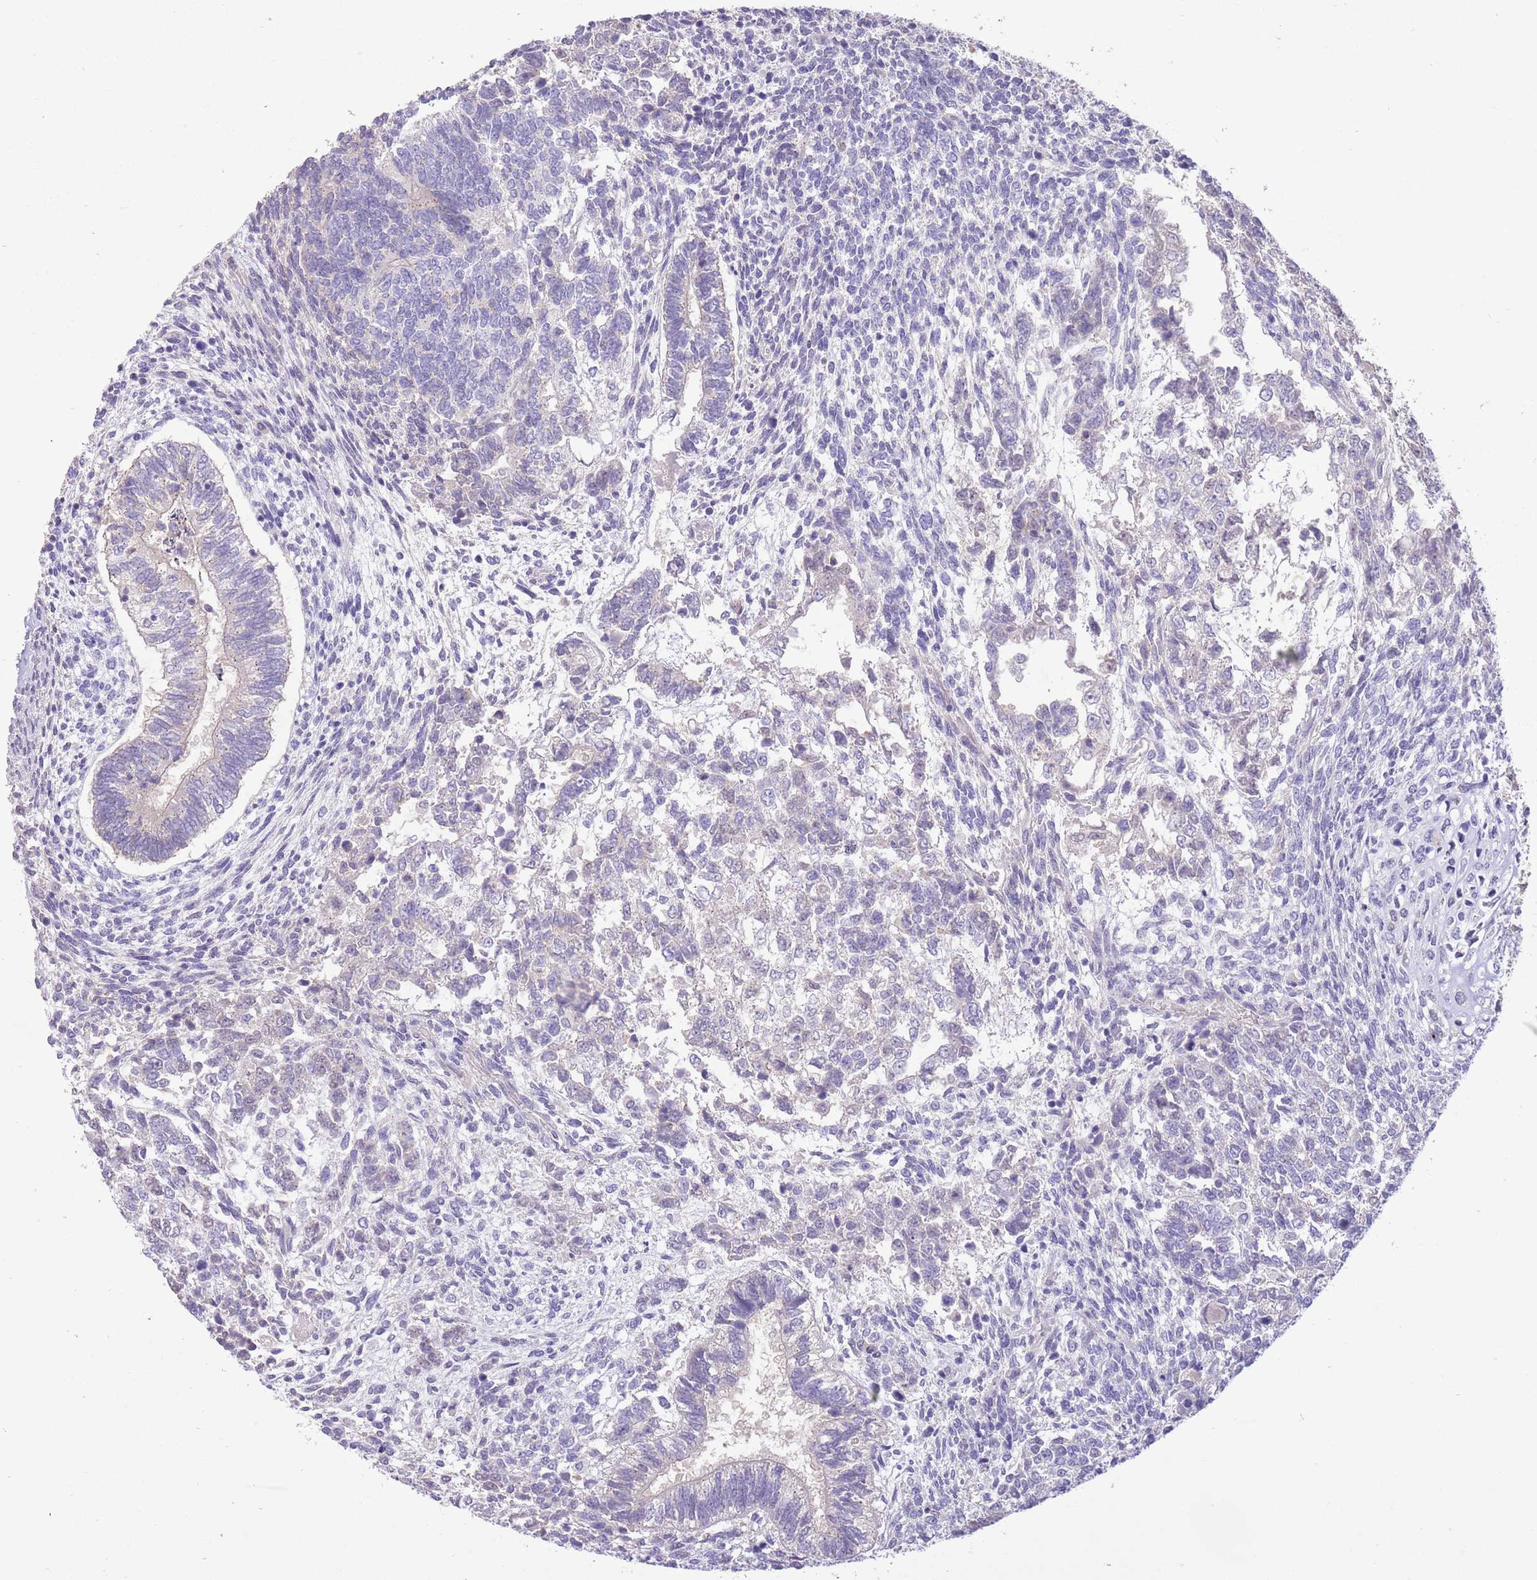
{"staining": {"intensity": "negative", "quantity": "none", "location": "none"}, "tissue": "testis cancer", "cell_type": "Tumor cells", "image_type": "cancer", "snomed": [{"axis": "morphology", "description": "Carcinoma, Embryonal, NOS"}, {"axis": "topography", "description": "Testis"}], "caption": "The image displays no staining of tumor cells in testis cancer.", "gene": "SFTPA1", "patient": {"sex": "male", "age": 23}}